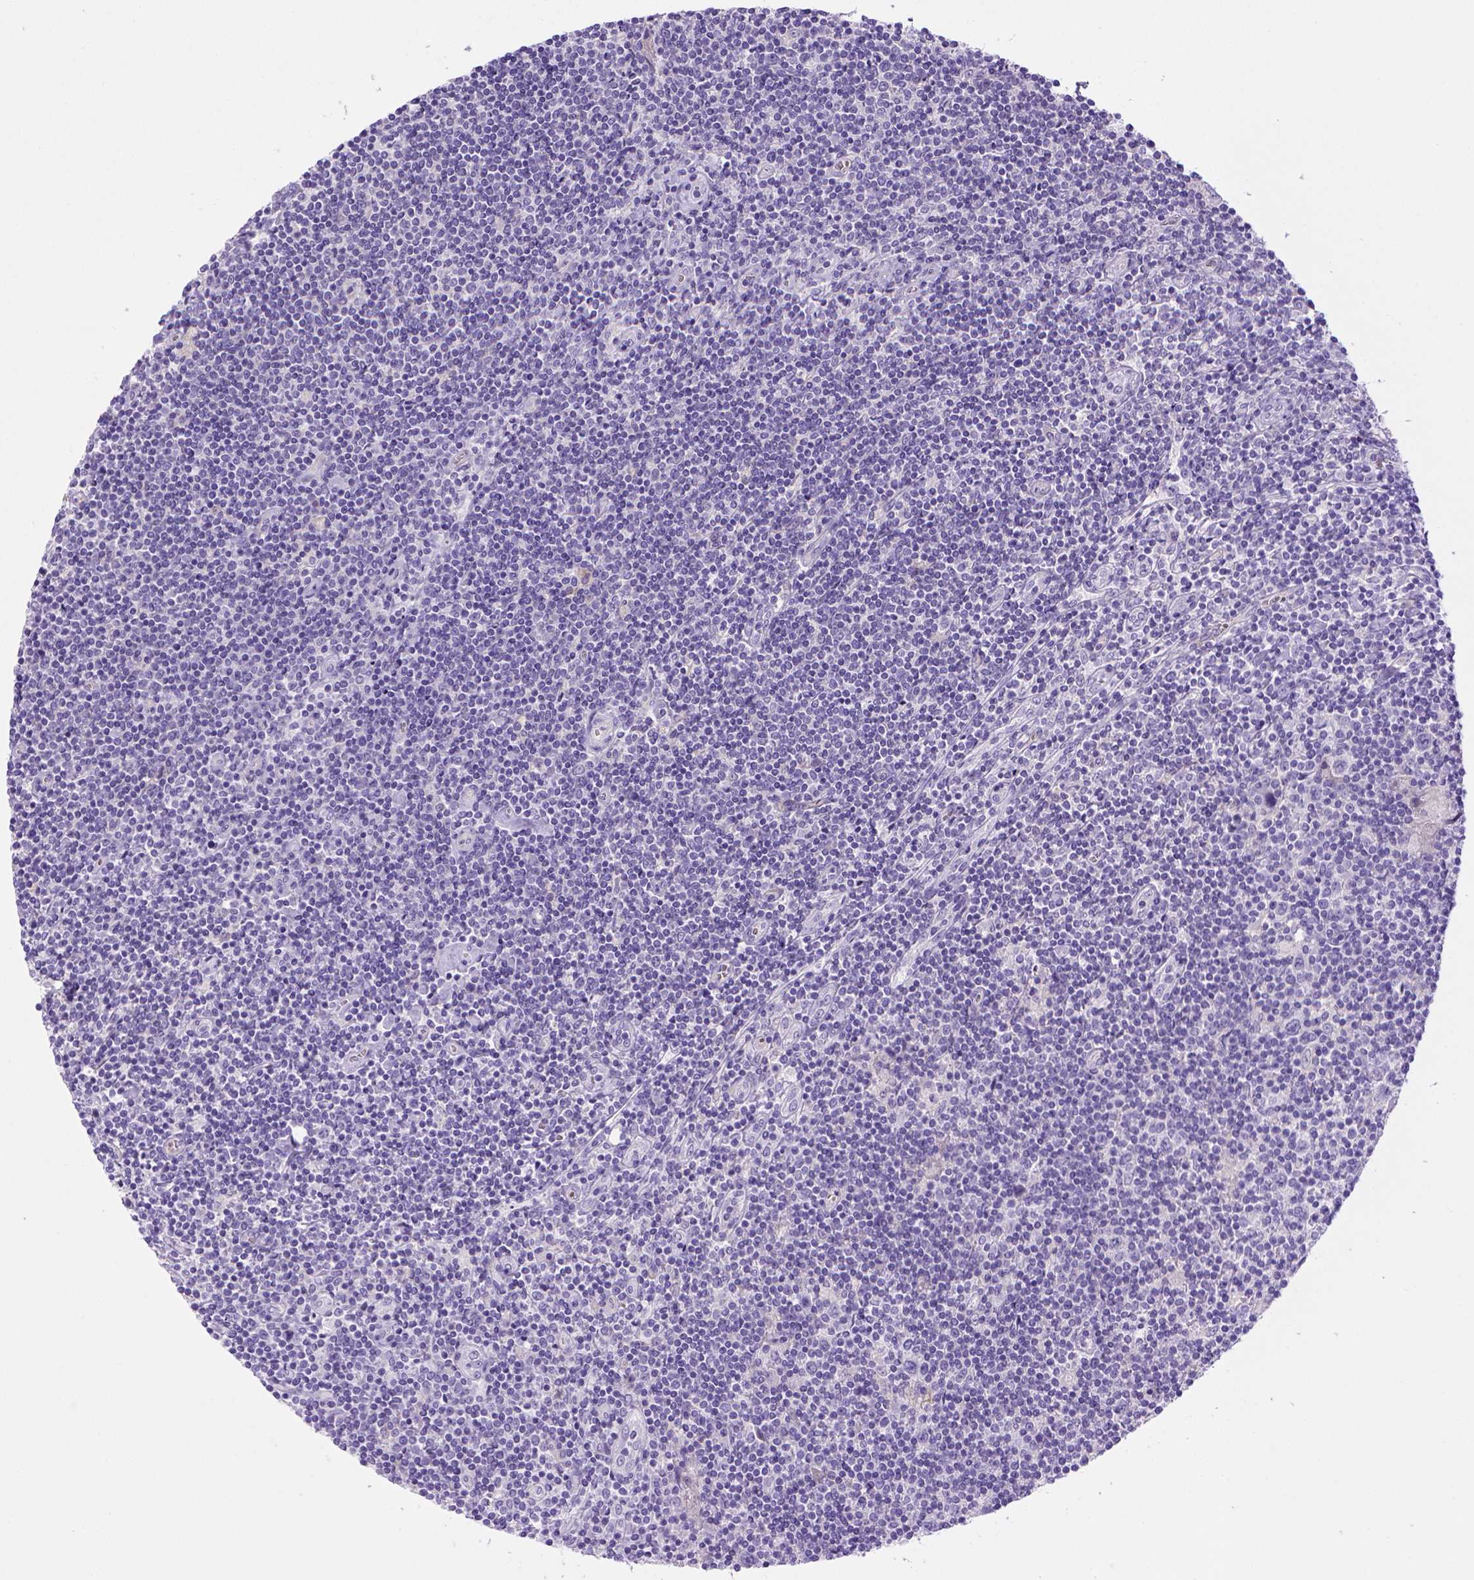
{"staining": {"intensity": "negative", "quantity": "none", "location": "none"}, "tissue": "lymphoma", "cell_type": "Tumor cells", "image_type": "cancer", "snomed": [{"axis": "morphology", "description": "Hodgkin's disease, NOS"}, {"axis": "topography", "description": "Lymph node"}], "caption": "Tumor cells show no significant protein staining in Hodgkin's disease.", "gene": "BAAT", "patient": {"sex": "male", "age": 40}}